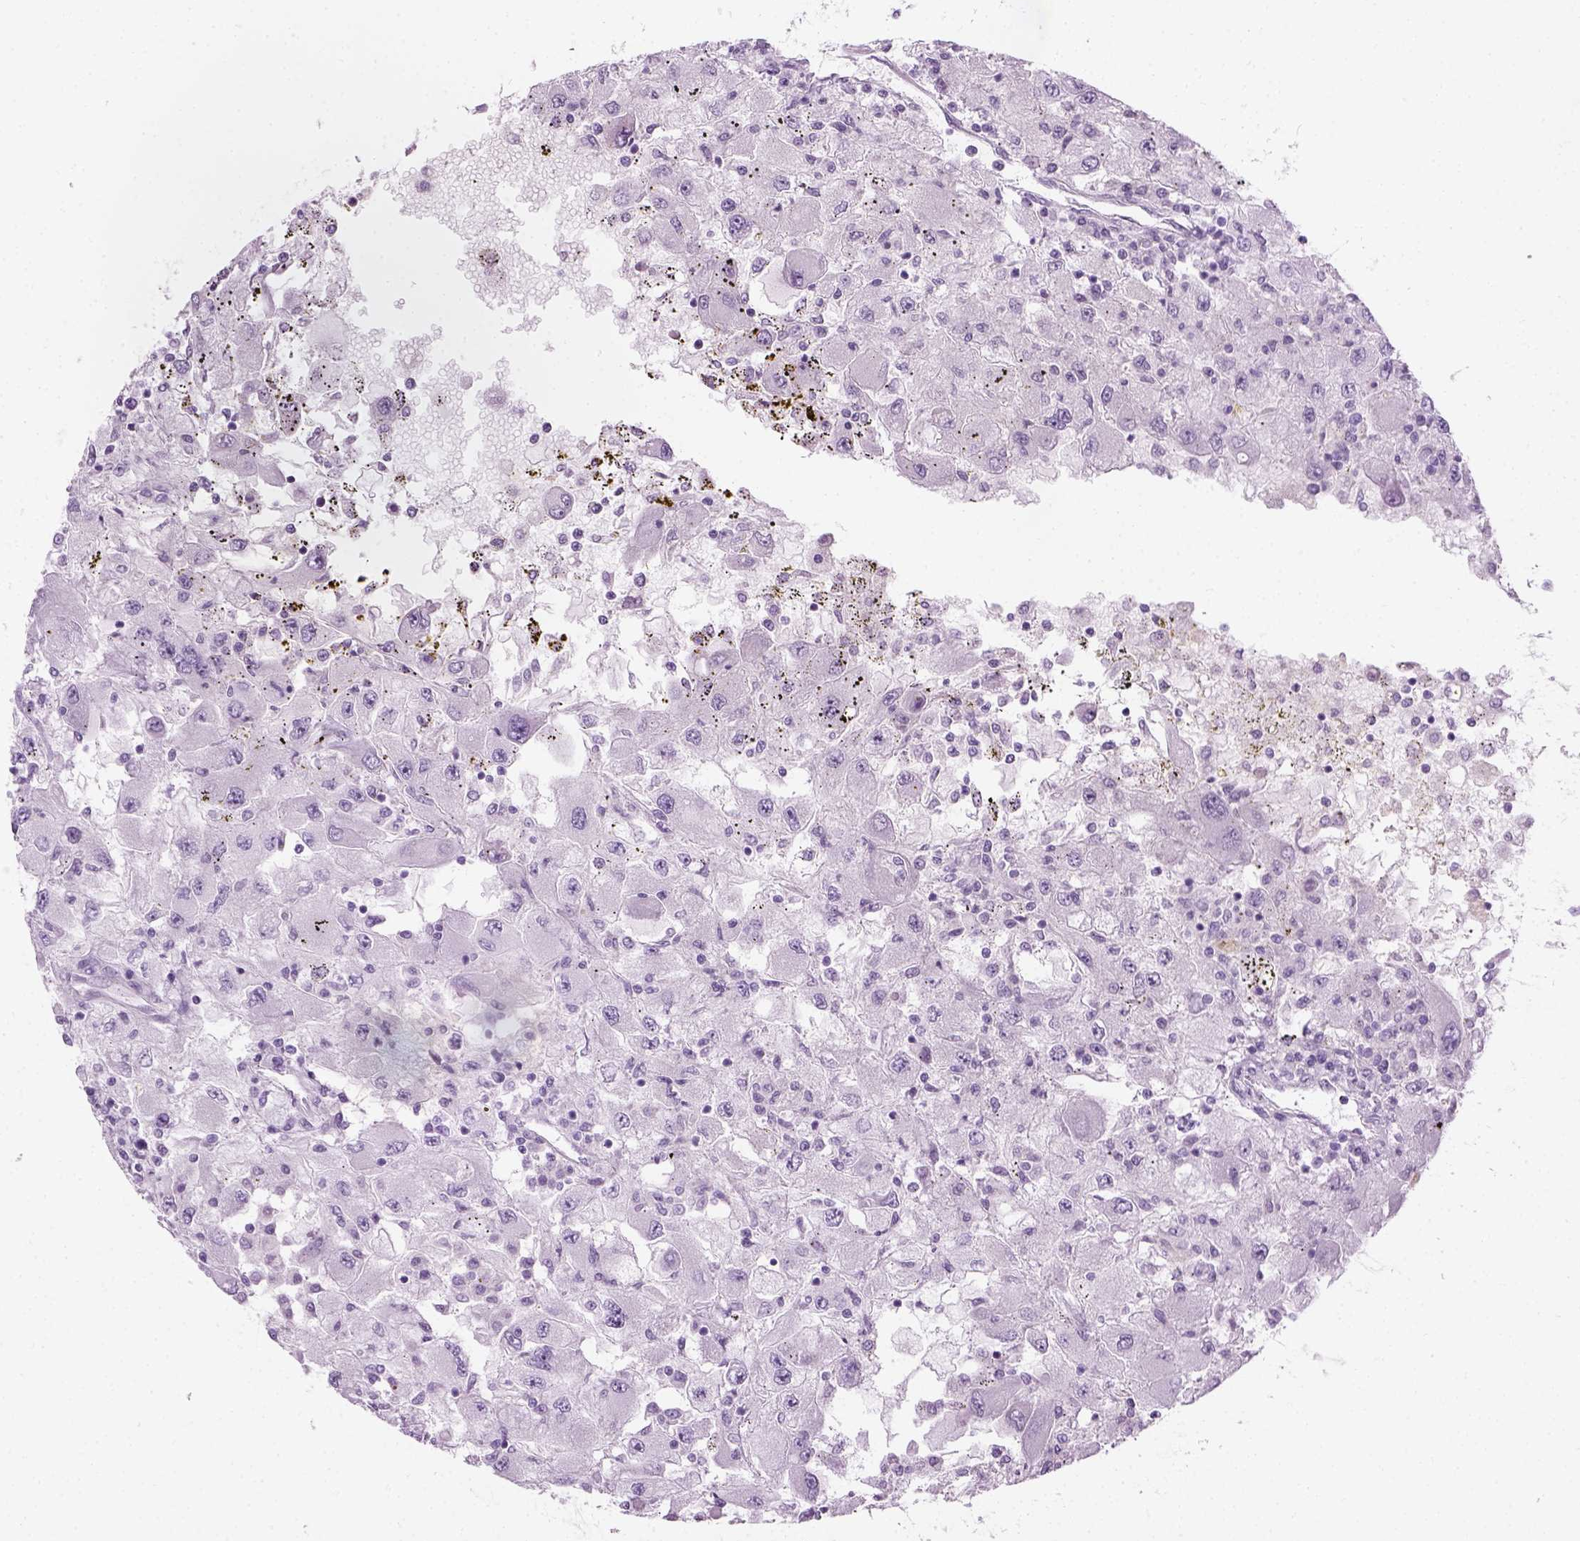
{"staining": {"intensity": "negative", "quantity": "none", "location": "none"}, "tissue": "renal cancer", "cell_type": "Tumor cells", "image_type": "cancer", "snomed": [{"axis": "morphology", "description": "Adenocarcinoma, NOS"}, {"axis": "topography", "description": "Kidney"}], "caption": "DAB (3,3'-diaminobenzidine) immunohistochemical staining of renal cancer reveals no significant positivity in tumor cells. (Brightfield microscopy of DAB (3,3'-diaminobenzidine) immunohistochemistry at high magnification).", "gene": "CIBAR2", "patient": {"sex": "female", "age": 67}}